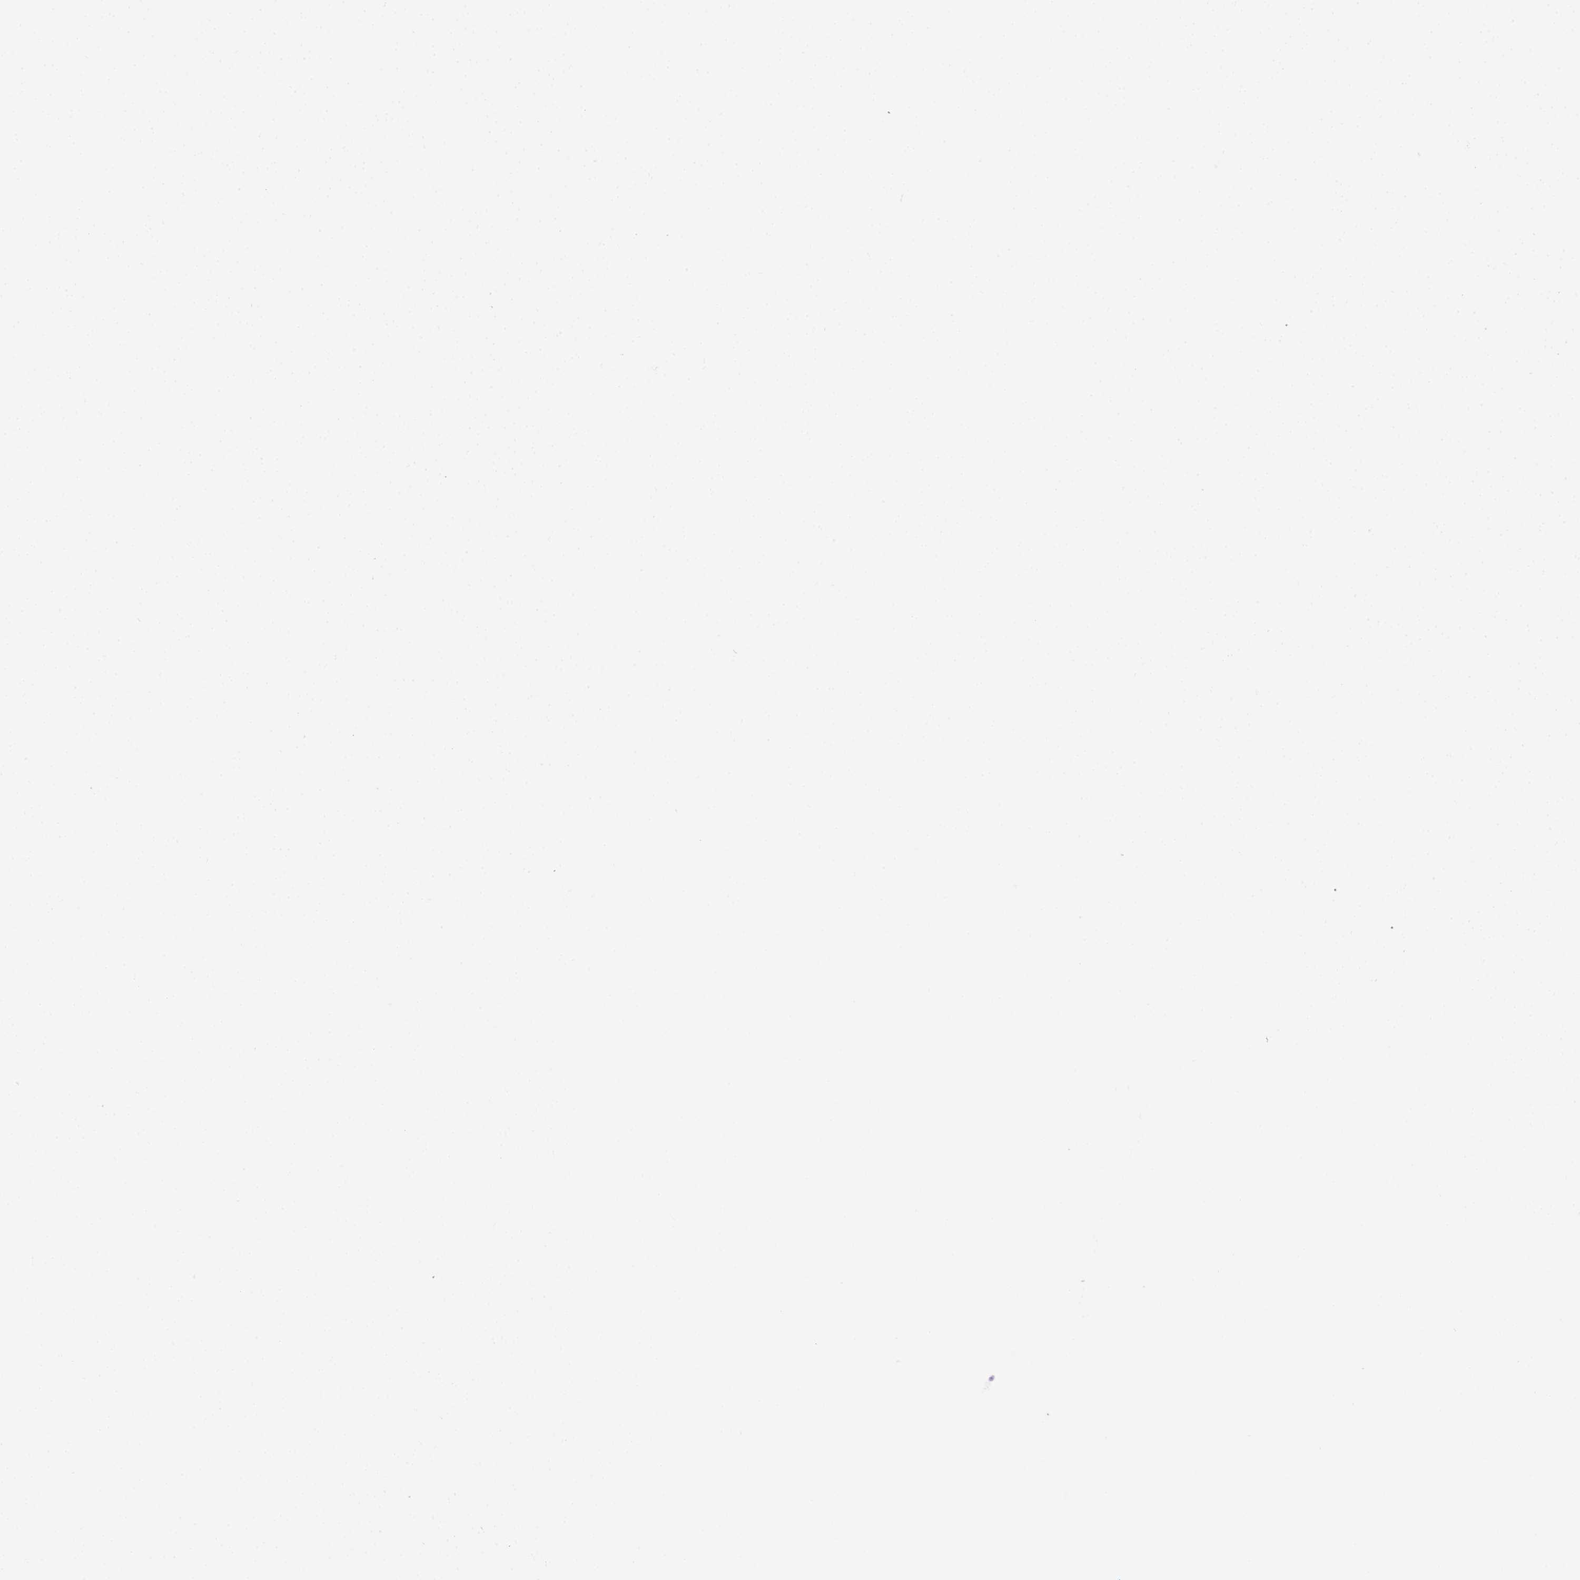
{"staining": {"intensity": "negative", "quantity": "none", "location": "none"}, "tissue": "glioma", "cell_type": "Tumor cells", "image_type": "cancer", "snomed": [{"axis": "morphology", "description": "Glioma, malignant, High grade"}, {"axis": "topography", "description": "Cerebral cortex"}], "caption": "Immunohistochemistry (IHC) of glioma demonstrates no staining in tumor cells.", "gene": "YAP1", "patient": {"sex": "male", "age": 79}}